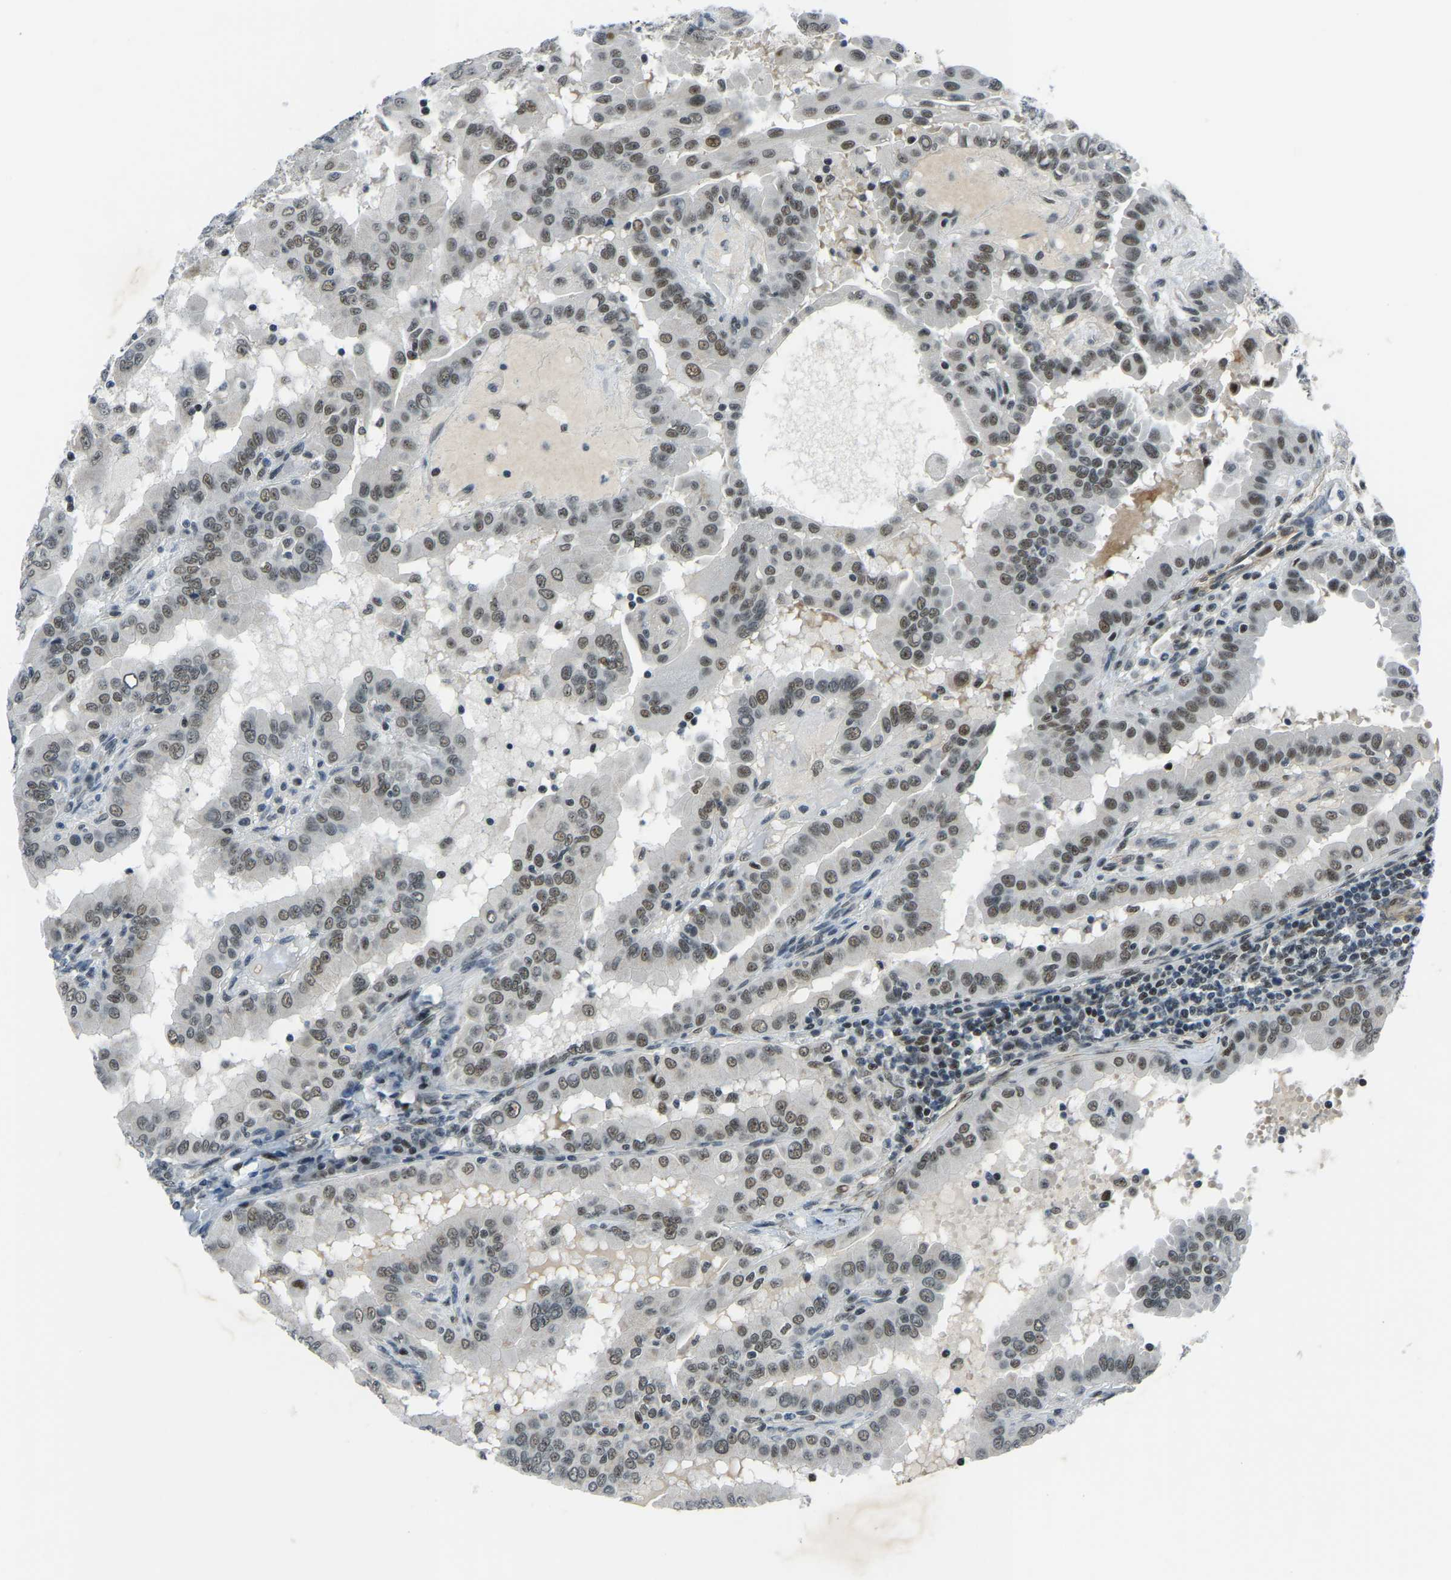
{"staining": {"intensity": "weak", "quantity": ">75%", "location": "nuclear"}, "tissue": "thyroid cancer", "cell_type": "Tumor cells", "image_type": "cancer", "snomed": [{"axis": "morphology", "description": "Papillary adenocarcinoma, NOS"}, {"axis": "topography", "description": "Thyroid gland"}], "caption": "A brown stain highlights weak nuclear expression of a protein in papillary adenocarcinoma (thyroid) tumor cells. The staining was performed using DAB to visualize the protein expression in brown, while the nuclei were stained in blue with hematoxylin (Magnification: 20x).", "gene": "PRCC", "patient": {"sex": "male", "age": 33}}